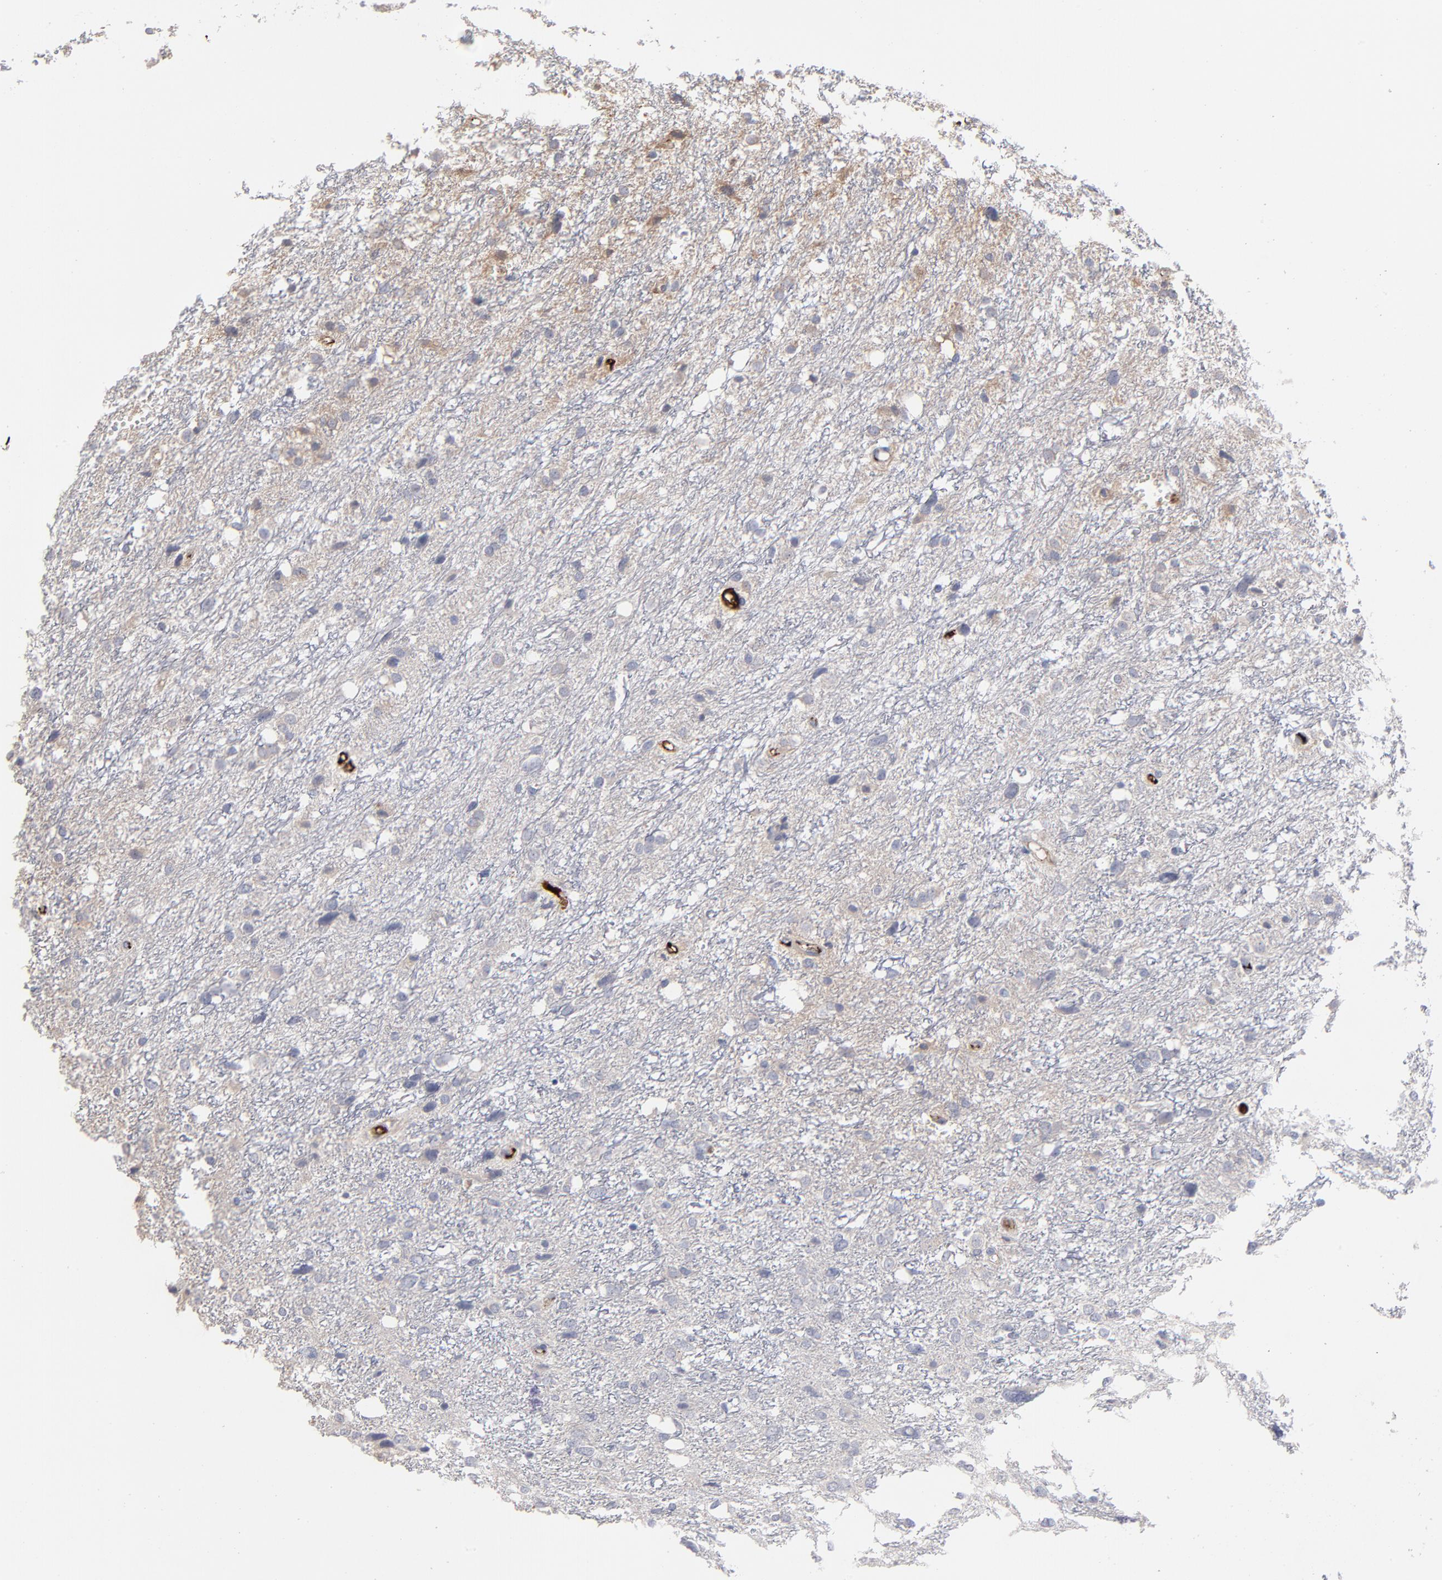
{"staining": {"intensity": "negative", "quantity": "none", "location": "none"}, "tissue": "glioma", "cell_type": "Tumor cells", "image_type": "cancer", "snomed": [{"axis": "morphology", "description": "Glioma, malignant, High grade"}, {"axis": "topography", "description": "Brain"}], "caption": "High magnification brightfield microscopy of glioma stained with DAB (brown) and counterstained with hematoxylin (blue): tumor cells show no significant staining.", "gene": "CCR3", "patient": {"sex": "female", "age": 59}}